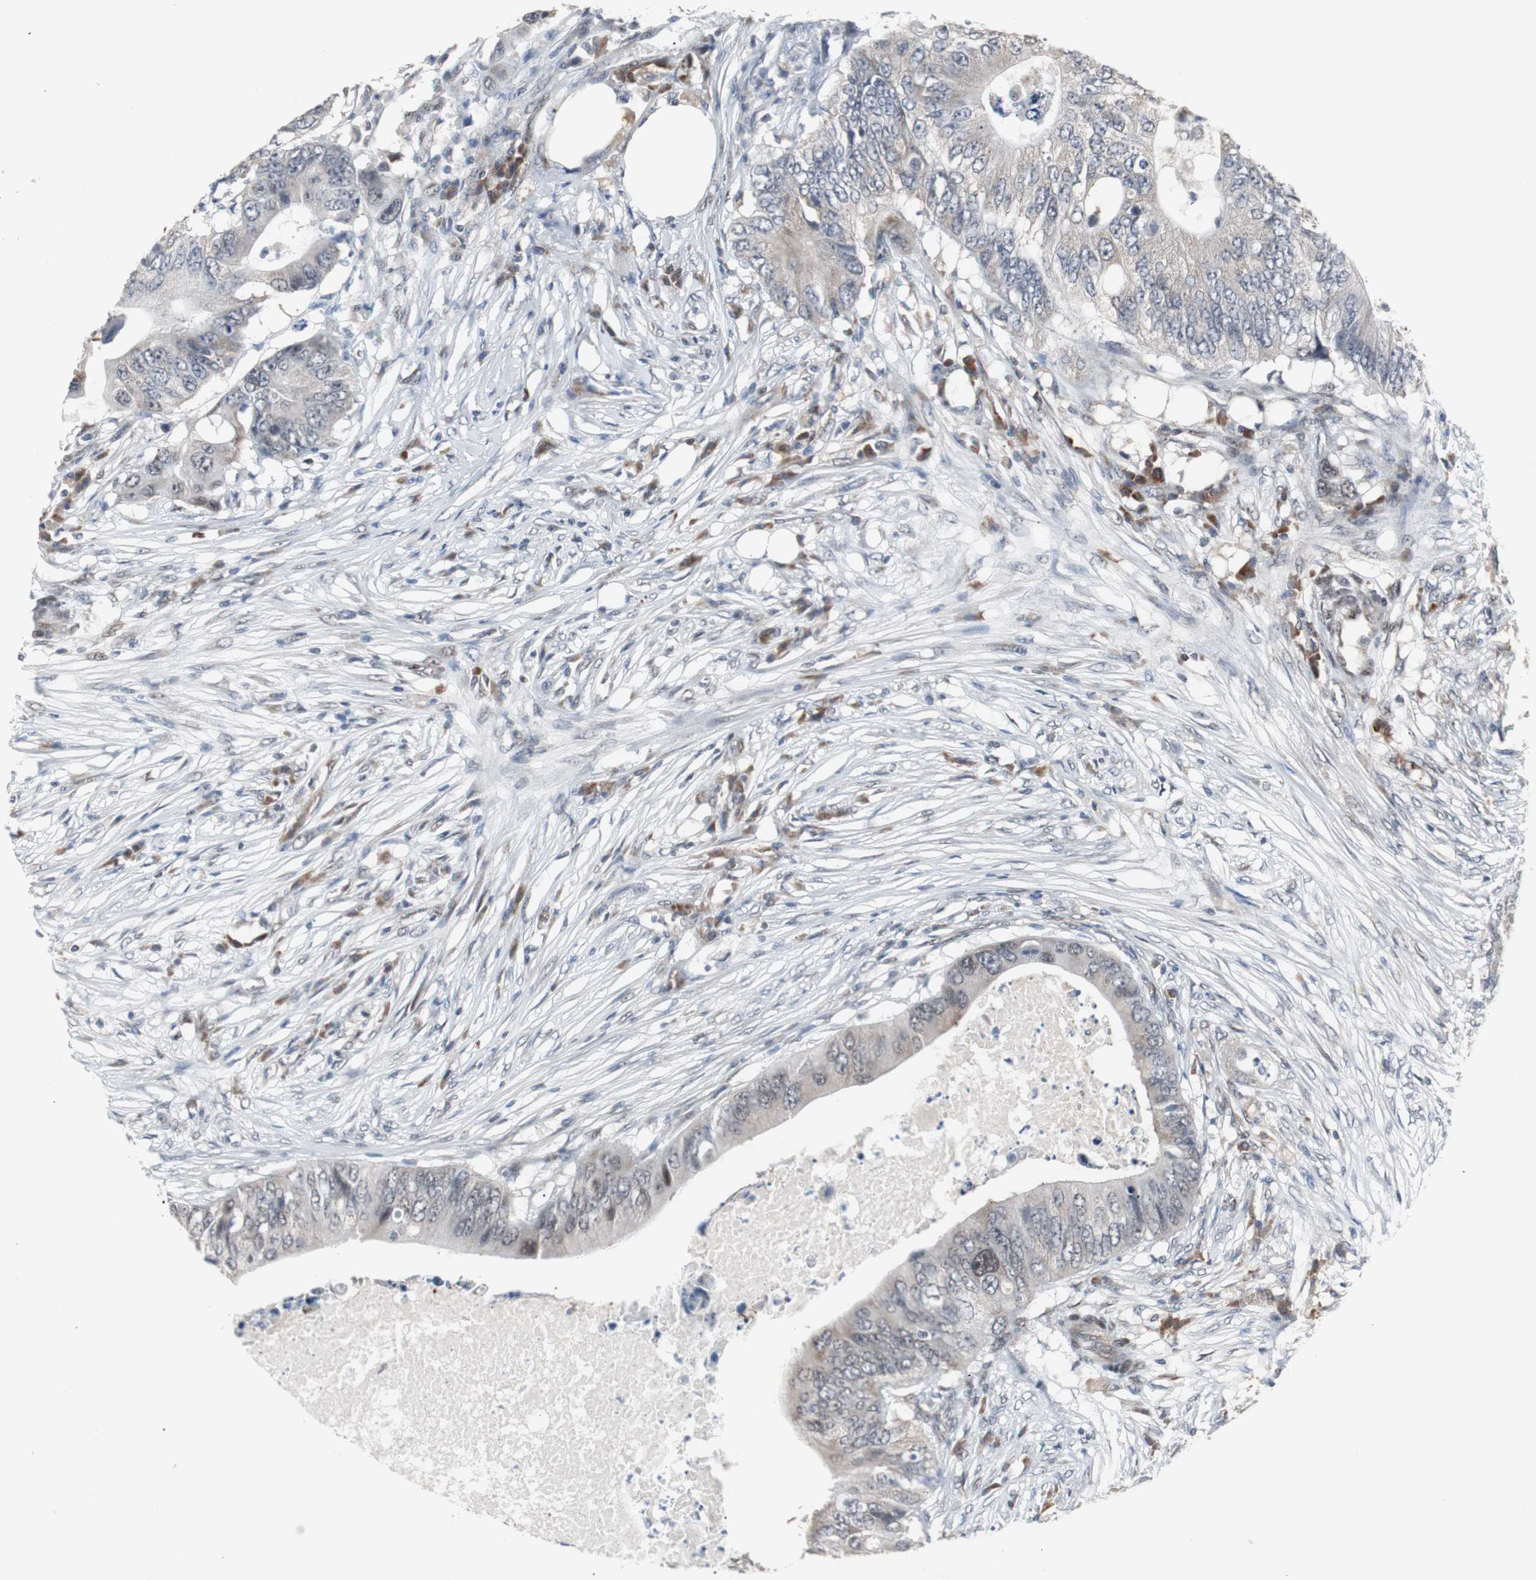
{"staining": {"intensity": "negative", "quantity": "none", "location": "none"}, "tissue": "colorectal cancer", "cell_type": "Tumor cells", "image_type": "cancer", "snomed": [{"axis": "morphology", "description": "Adenocarcinoma, NOS"}, {"axis": "topography", "description": "Colon"}], "caption": "Tumor cells are negative for protein expression in human colorectal cancer.", "gene": "ZHX2", "patient": {"sex": "male", "age": 71}}